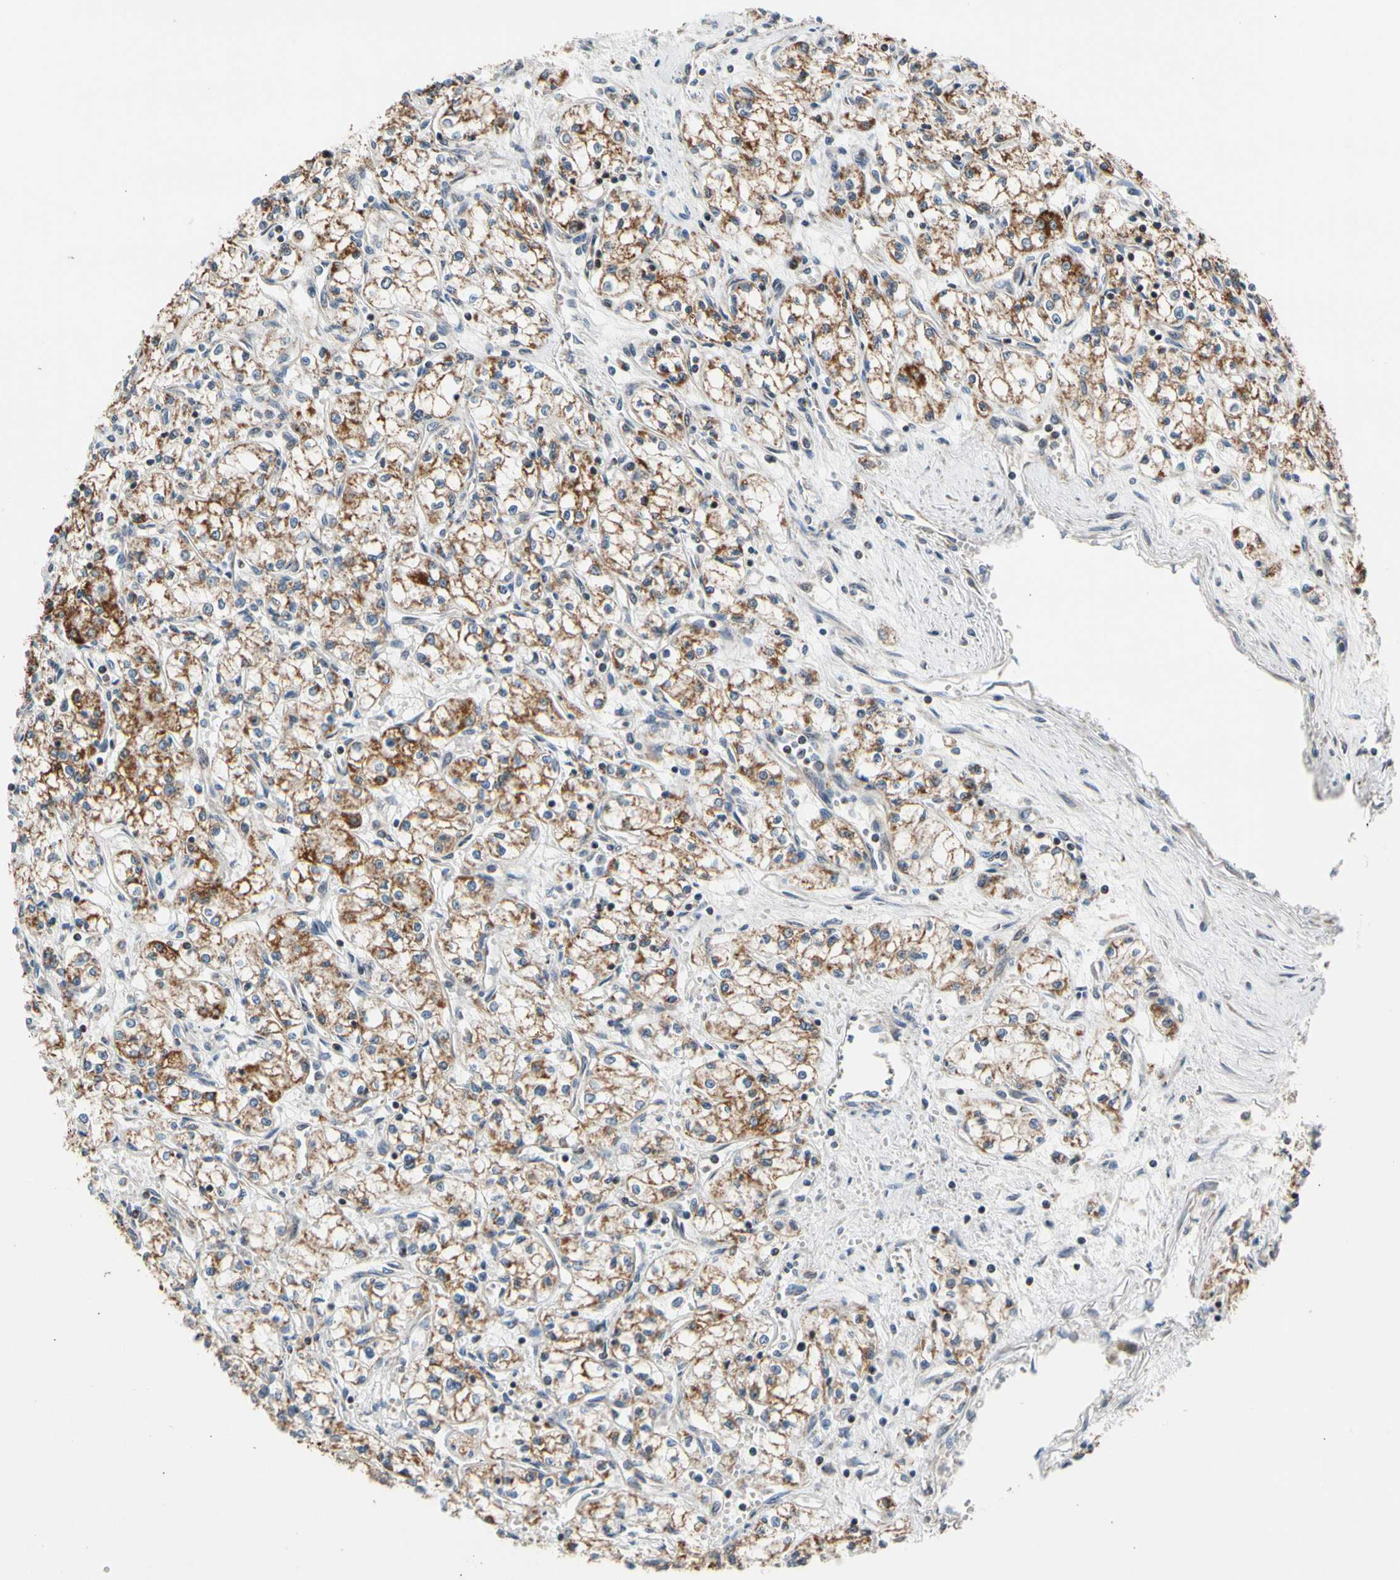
{"staining": {"intensity": "moderate", "quantity": "25%-75%", "location": "cytoplasmic/membranous"}, "tissue": "renal cancer", "cell_type": "Tumor cells", "image_type": "cancer", "snomed": [{"axis": "morphology", "description": "Normal tissue, NOS"}, {"axis": "morphology", "description": "Adenocarcinoma, NOS"}, {"axis": "topography", "description": "Kidney"}], "caption": "Immunohistochemical staining of renal cancer shows medium levels of moderate cytoplasmic/membranous protein positivity in approximately 25%-75% of tumor cells.", "gene": "KHDC4", "patient": {"sex": "male", "age": 59}}